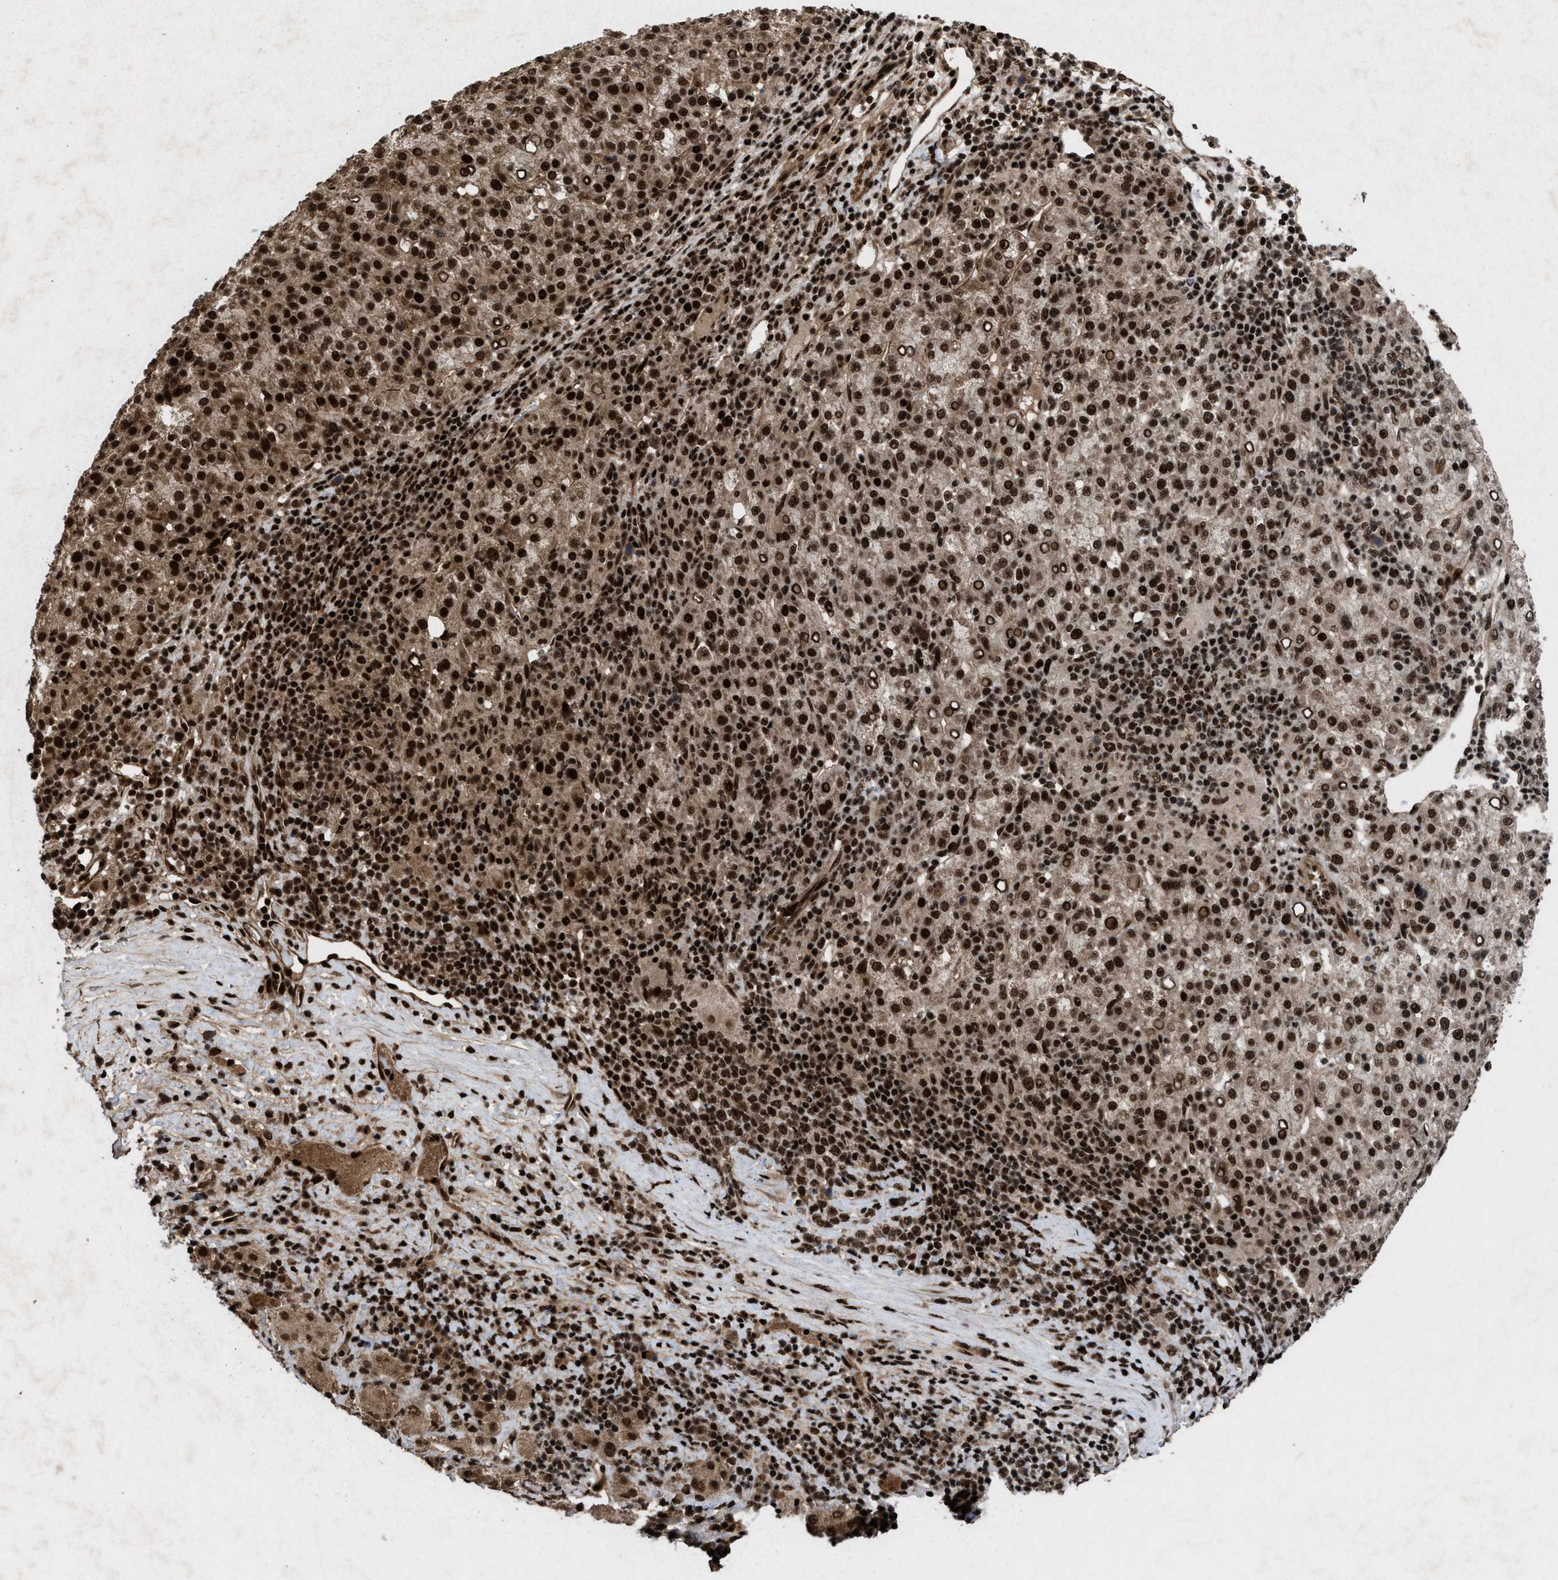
{"staining": {"intensity": "strong", "quantity": ">75%", "location": "cytoplasmic/membranous,nuclear"}, "tissue": "liver cancer", "cell_type": "Tumor cells", "image_type": "cancer", "snomed": [{"axis": "morphology", "description": "Carcinoma, Hepatocellular, NOS"}, {"axis": "topography", "description": "Liver"}], "caption": "Immunohistochemical staining of human liver cancer (hepatocellular carcinoma) exhibits high levels of strong cytoplasmic/membranous and nuclear positivity in approximately >75% of tumor cells. The protein of interest is stained brown, and the nuclei are stained in blue (DAB (3,3'-diaminobenzidine) IHC with brightfield microscopy, high magnification).", "gene": "WIZ", "patient": {"sex": "female", "age": 58}}